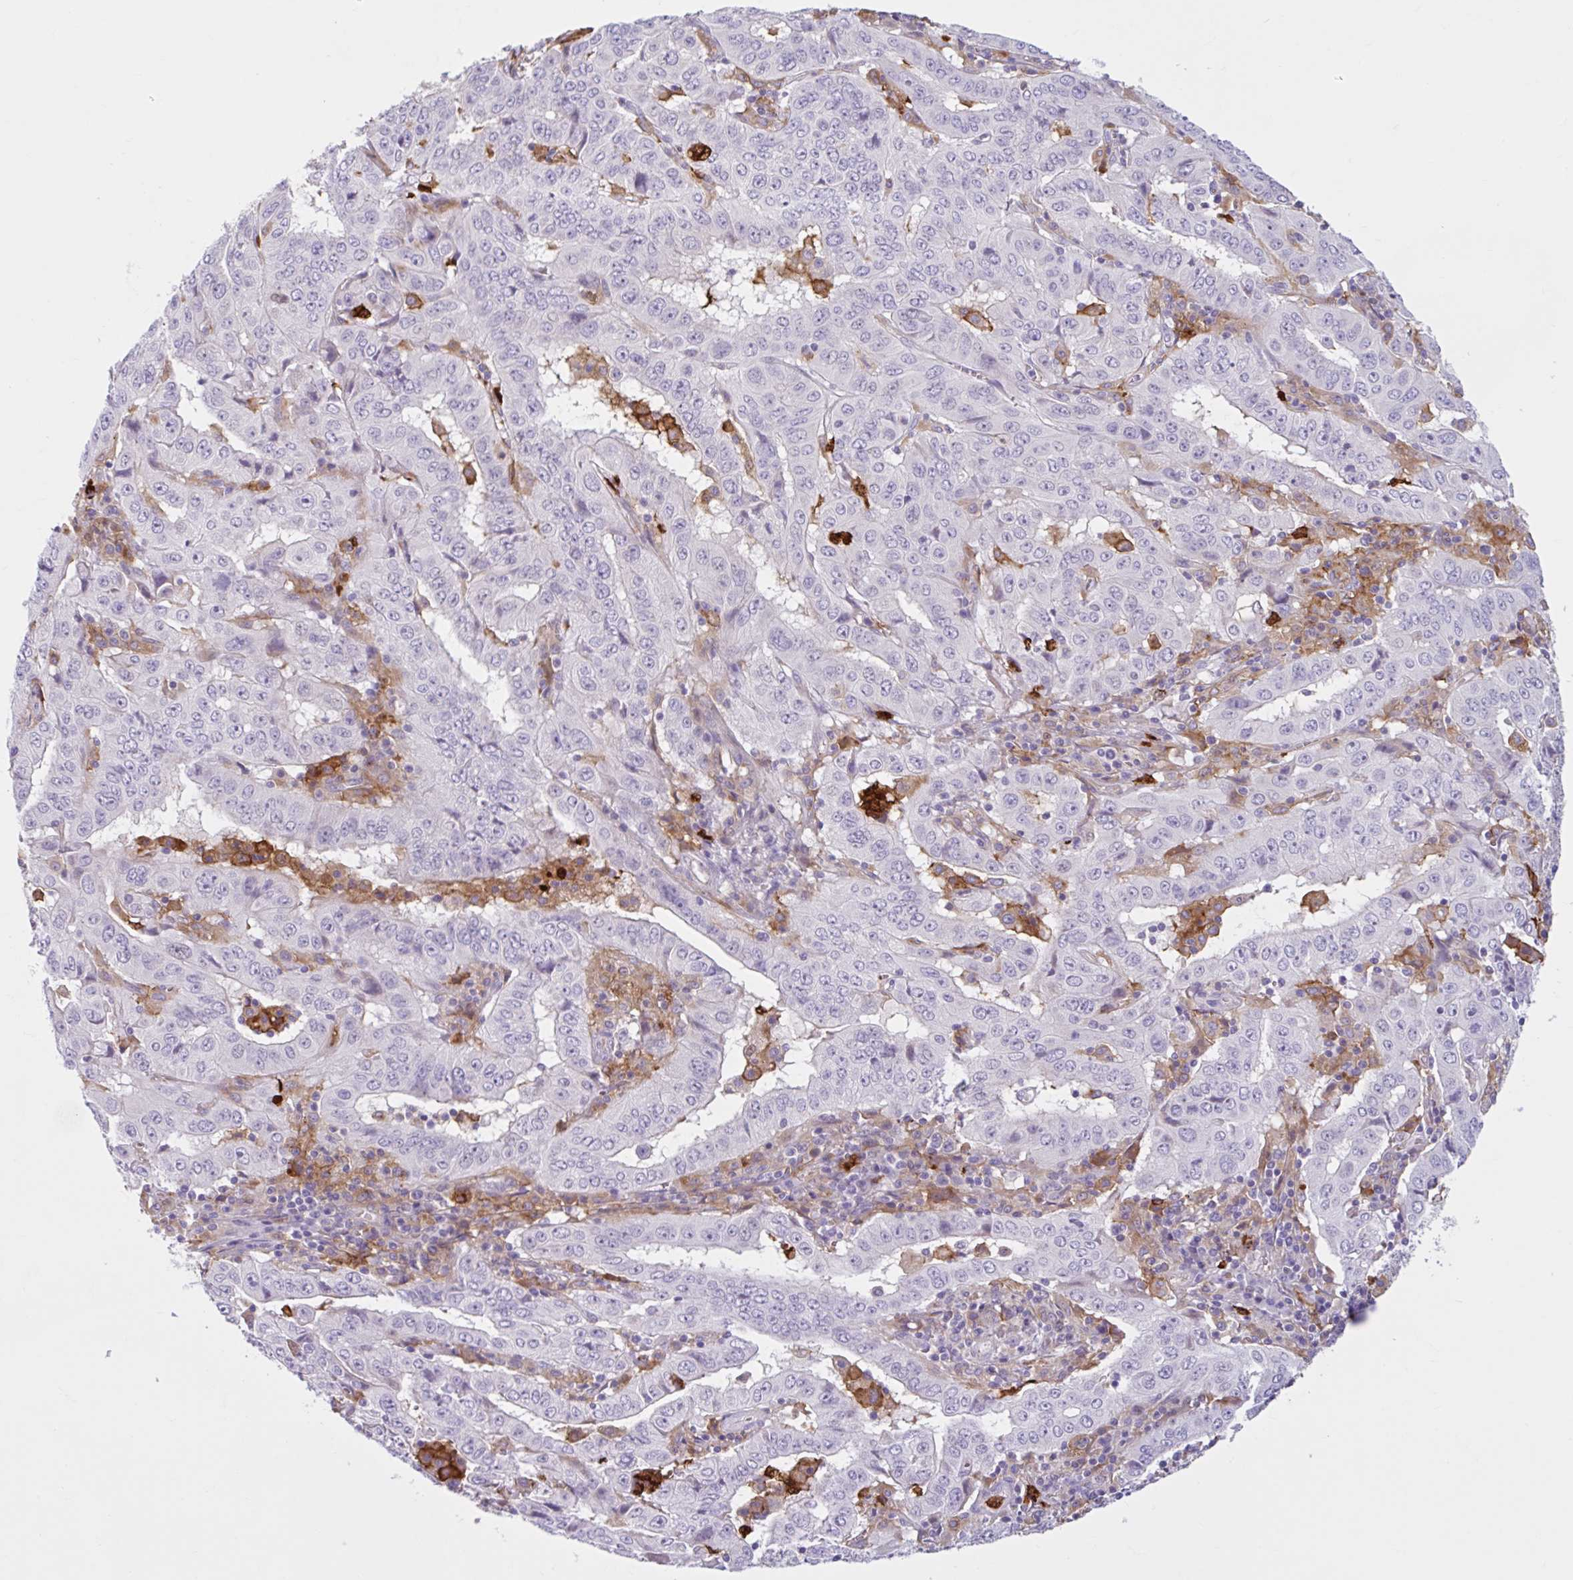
{"staining": {"intensity": "negative", "quantity": "none", "location": "none"}, "tissue": "pancreatic cancer", "cell_type": "Tumor cells", "image_type": "cancer", "snomed": [{"axis": "morphology", "description": "Adenocarcinoma, NOS"}, {"axis": "topography", "description": "Pancreas"}], "caption": "High power microscopy histopathology image of an immunohistochemistry histopathology image of pancreatic adenocarcinoma, revealing no significant expression in tumor cells.", "gene": "CEP120", "patient": {"sex": "male", "age": 63}}